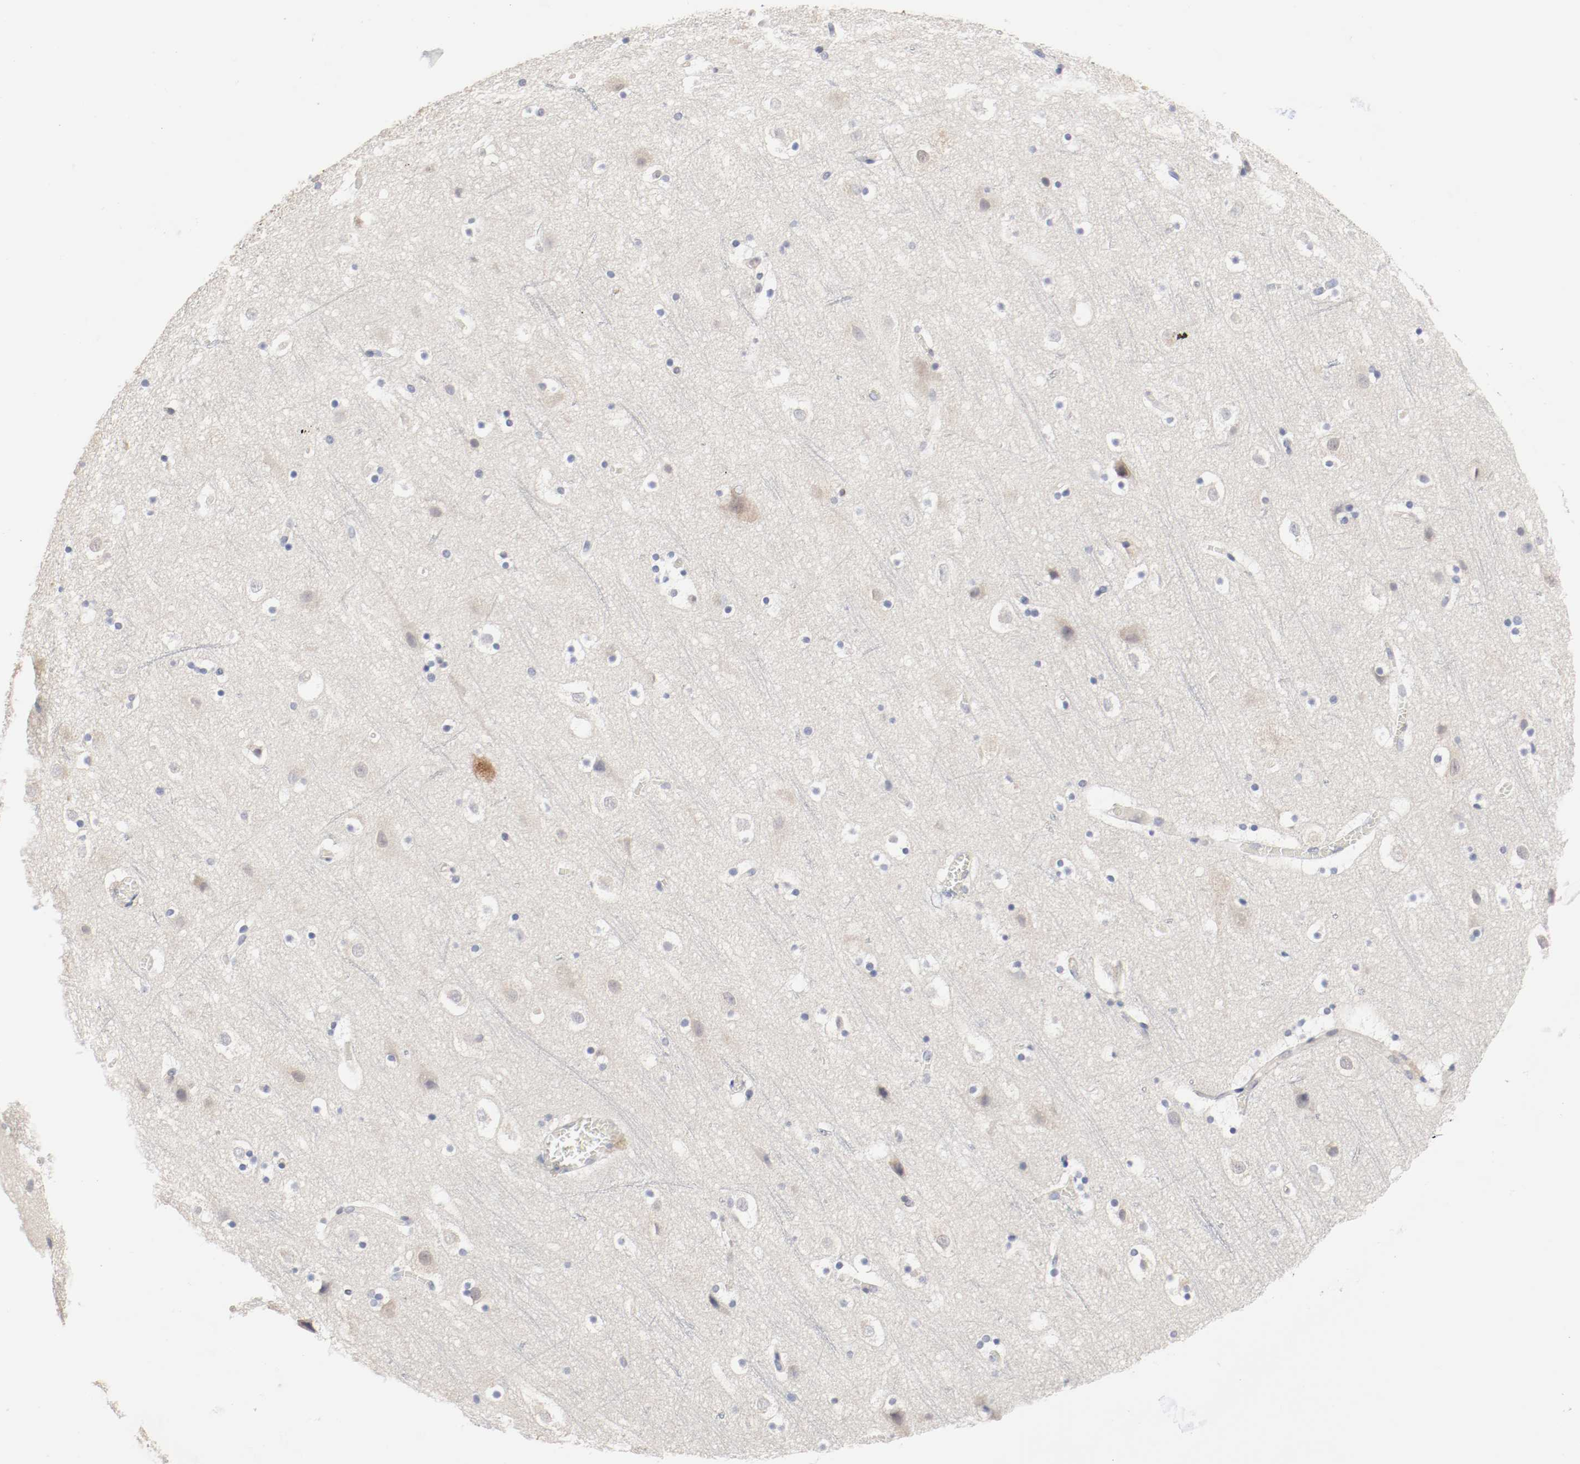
{"staining": {"intensity": "negative", "quantity": "none", "location": "none"}, "tissue": "cerebral cortex", "cell_type": "Endothelial cells", "image_type": "normal", "snomed": [{"axis": "morphology", "description": "Normal tissue, NOS"}, {"axis": "topography", "description": "Cerebral cortex"}], "caption": "High power microscopy micrograph of an immunohistochemistry image of normal cerebral cortex, revealing no significant positivity in endothelial cells.", "gene": "FOSL2", "patient": {"sex": "male", "age": 45}}